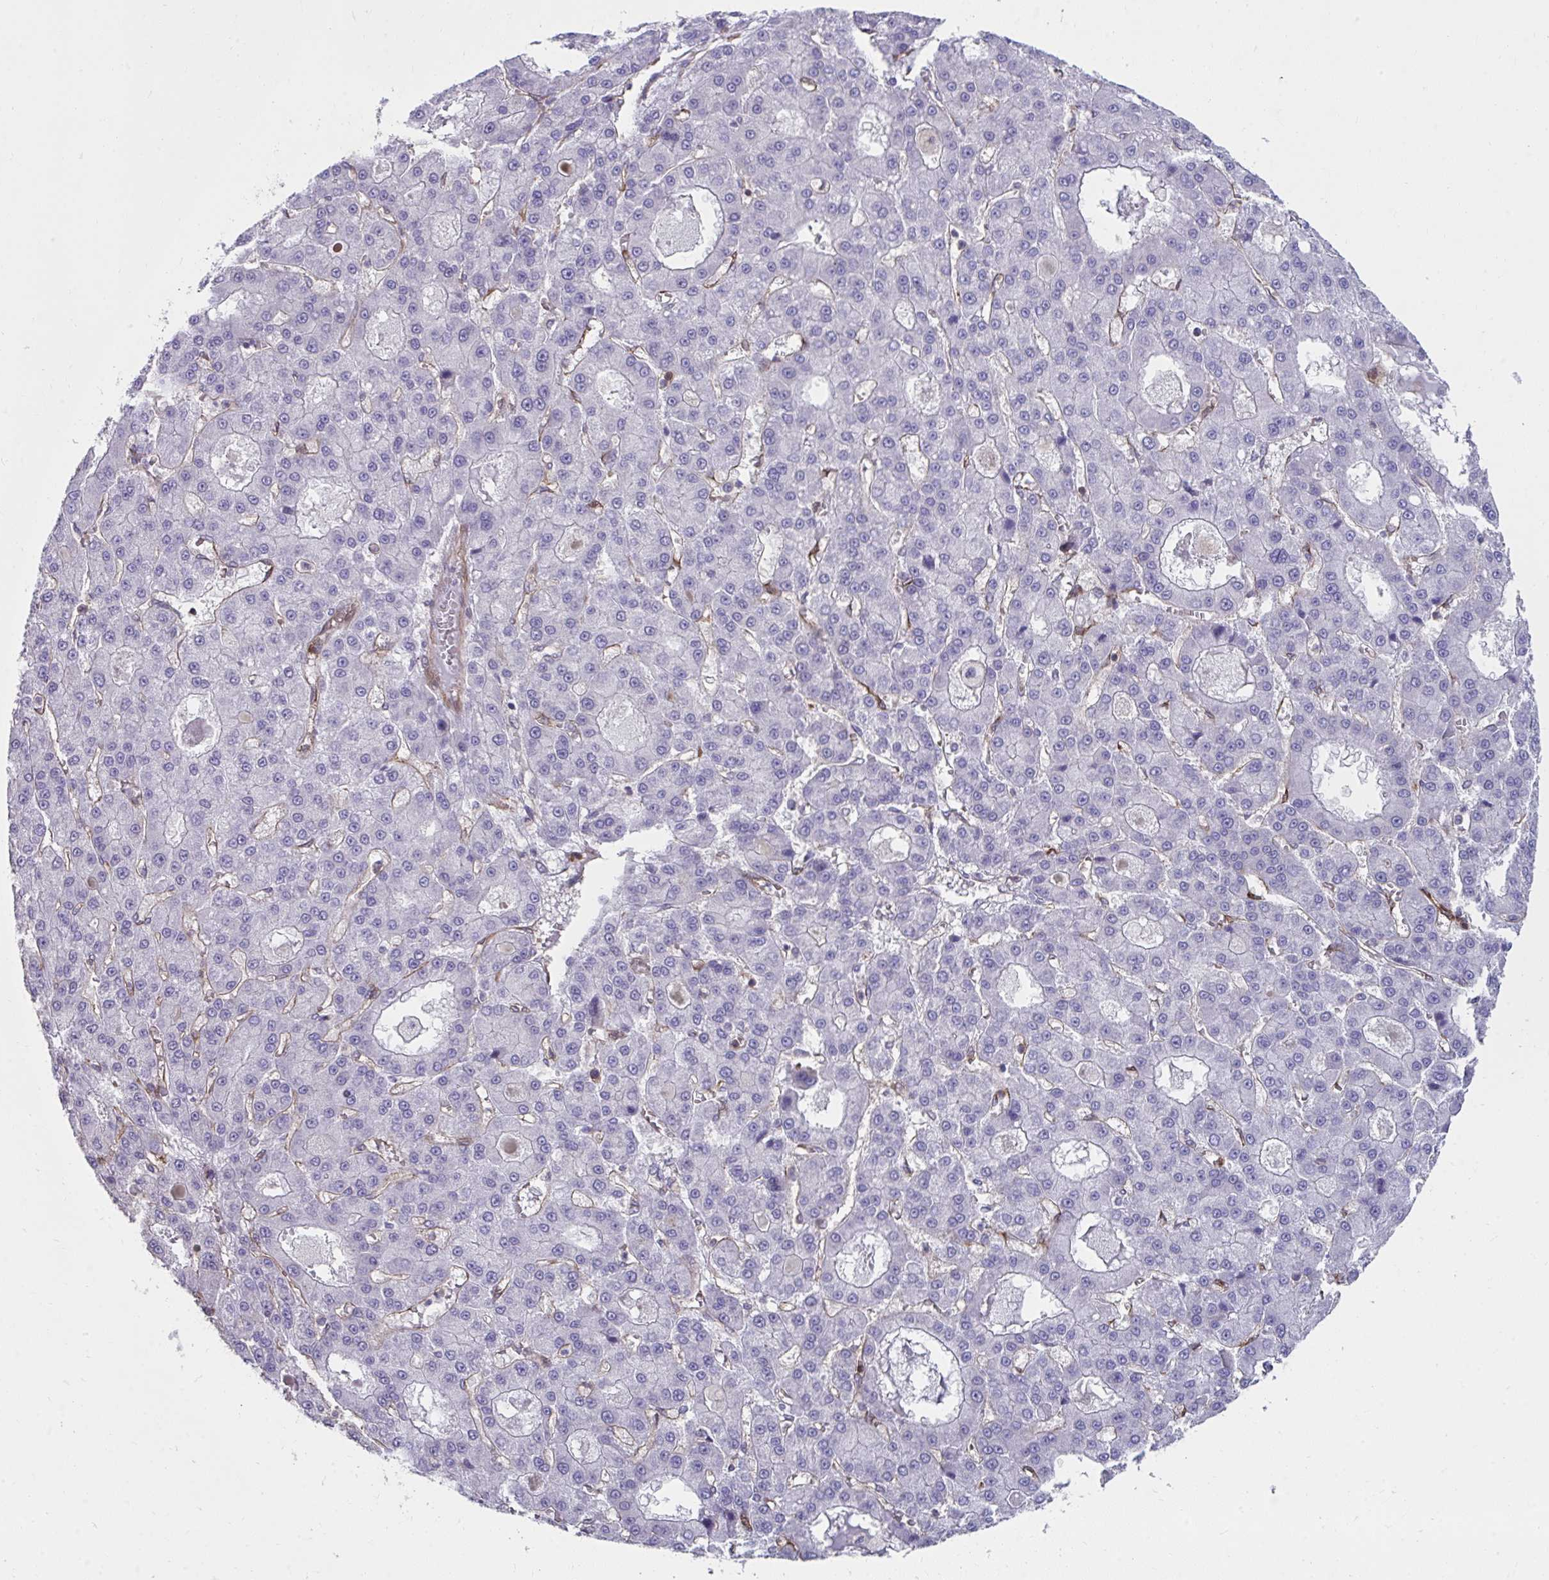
{"staining": {"intensity": "negative", "quantity": "none", "location": "none"}, "tissue": "liver cancer", "cell_type": "Tumor cells", "image_type": "cancer", "snomed": [{"axis": "morphology", "description": "Carcinoma, Hepatocellular, NOS"}, {"axis": "topography", "description": "Liver"}], "caption": "A micrograph of hepatocellular carcinoma (liver) stained for a protein shows no brown staining in tumor cells.", "gene": "FOXN3", "patient": {"sex": "male", "age": 70}}